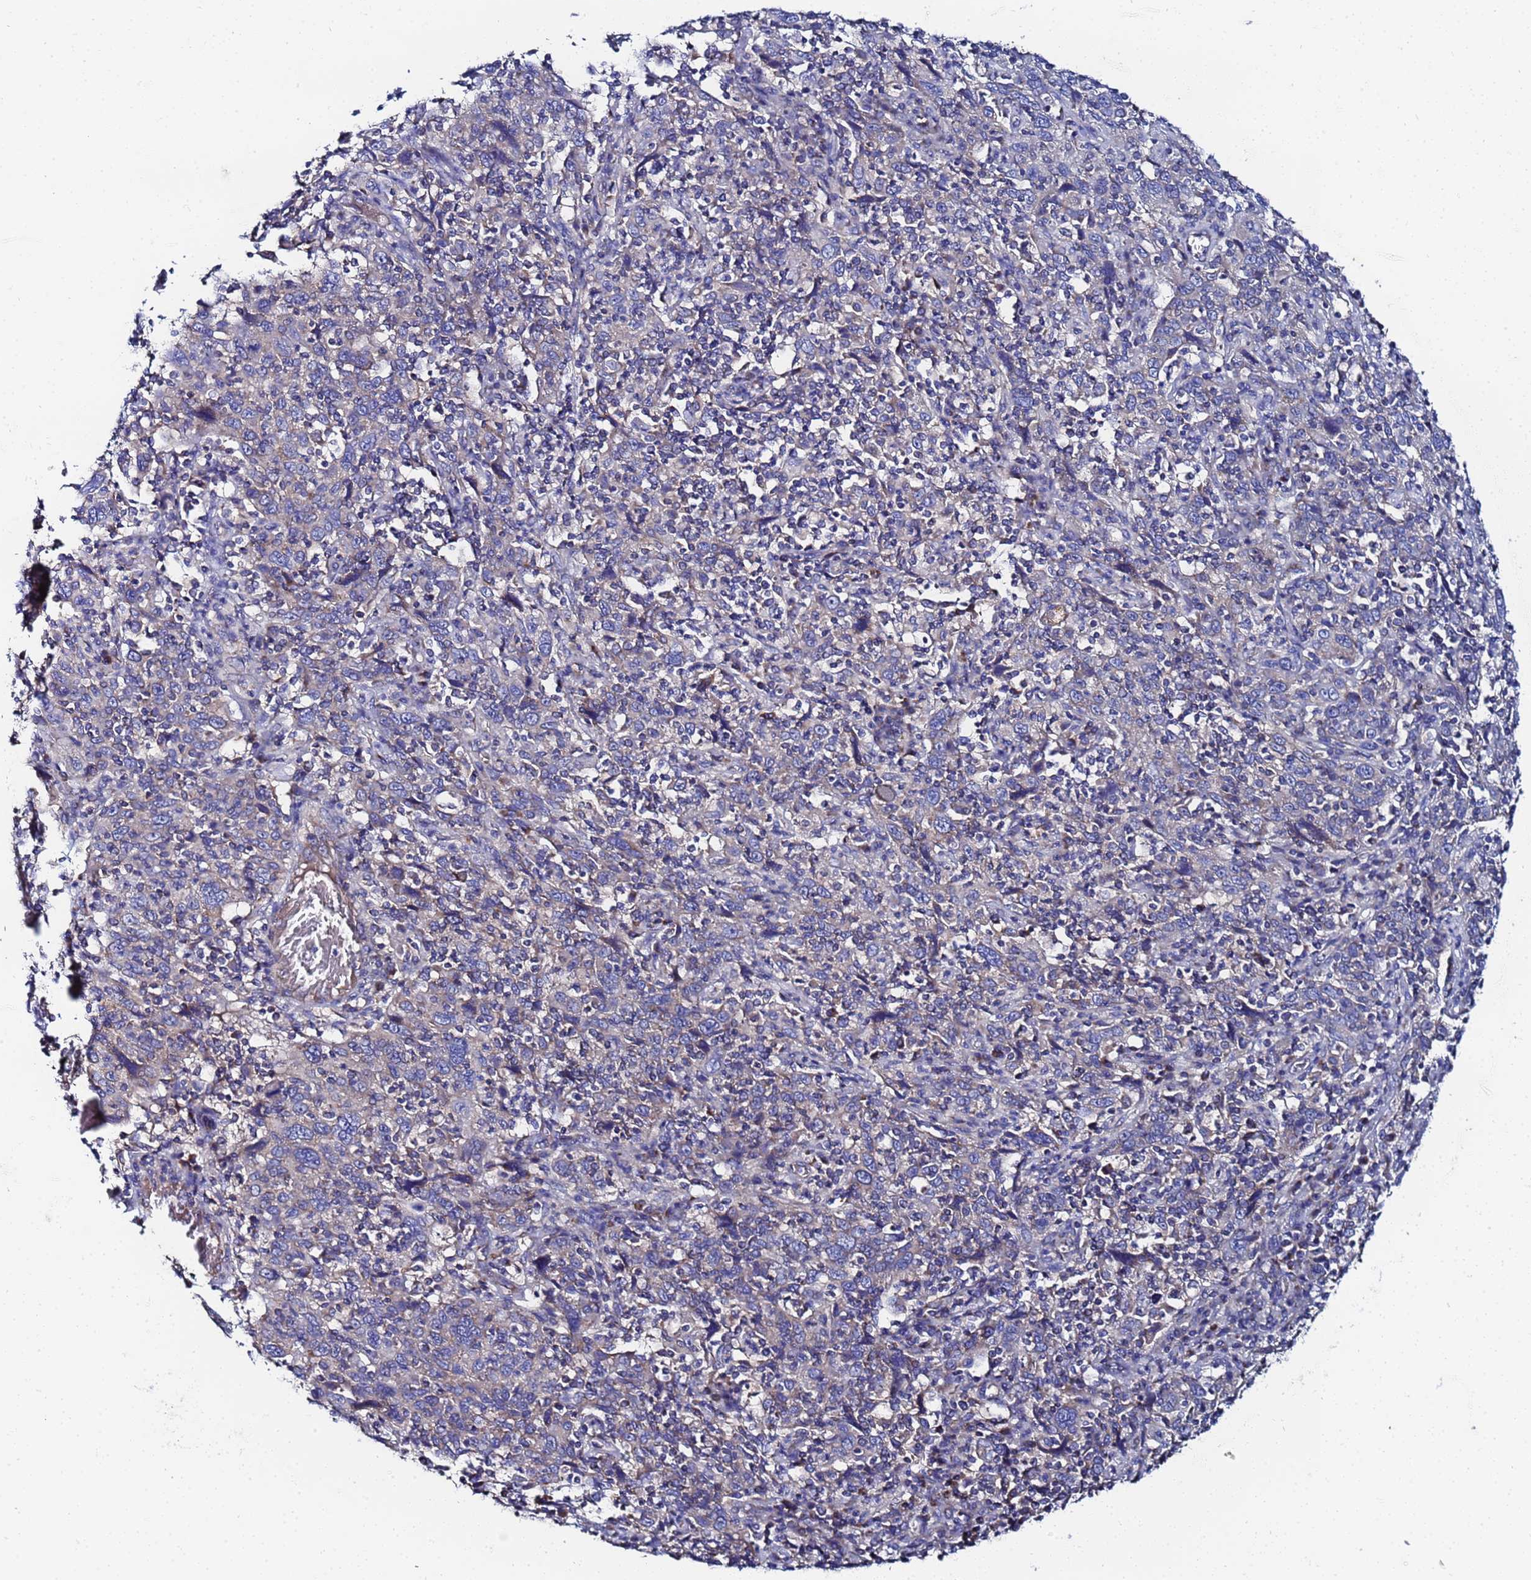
{"staining": {"intensity": "negative", "quantity": "none", "location": "none"}, "tissue": "cervical cancer", "cell_type": "Tumor cells", "image_type": "cancer", "snomed": [{"axis": "morphology", "description": "Squamous cell carcinoma, NOS"}, {"axis": "topography", "description": "Cervix"}], "caption": "The IHC histopathology image has no significant positivity in tumor cells of squamous cell carcinoma (cervical) tissue.", "gene": "FAHD2A", "patient": {"sex": "female", "age": 46}}